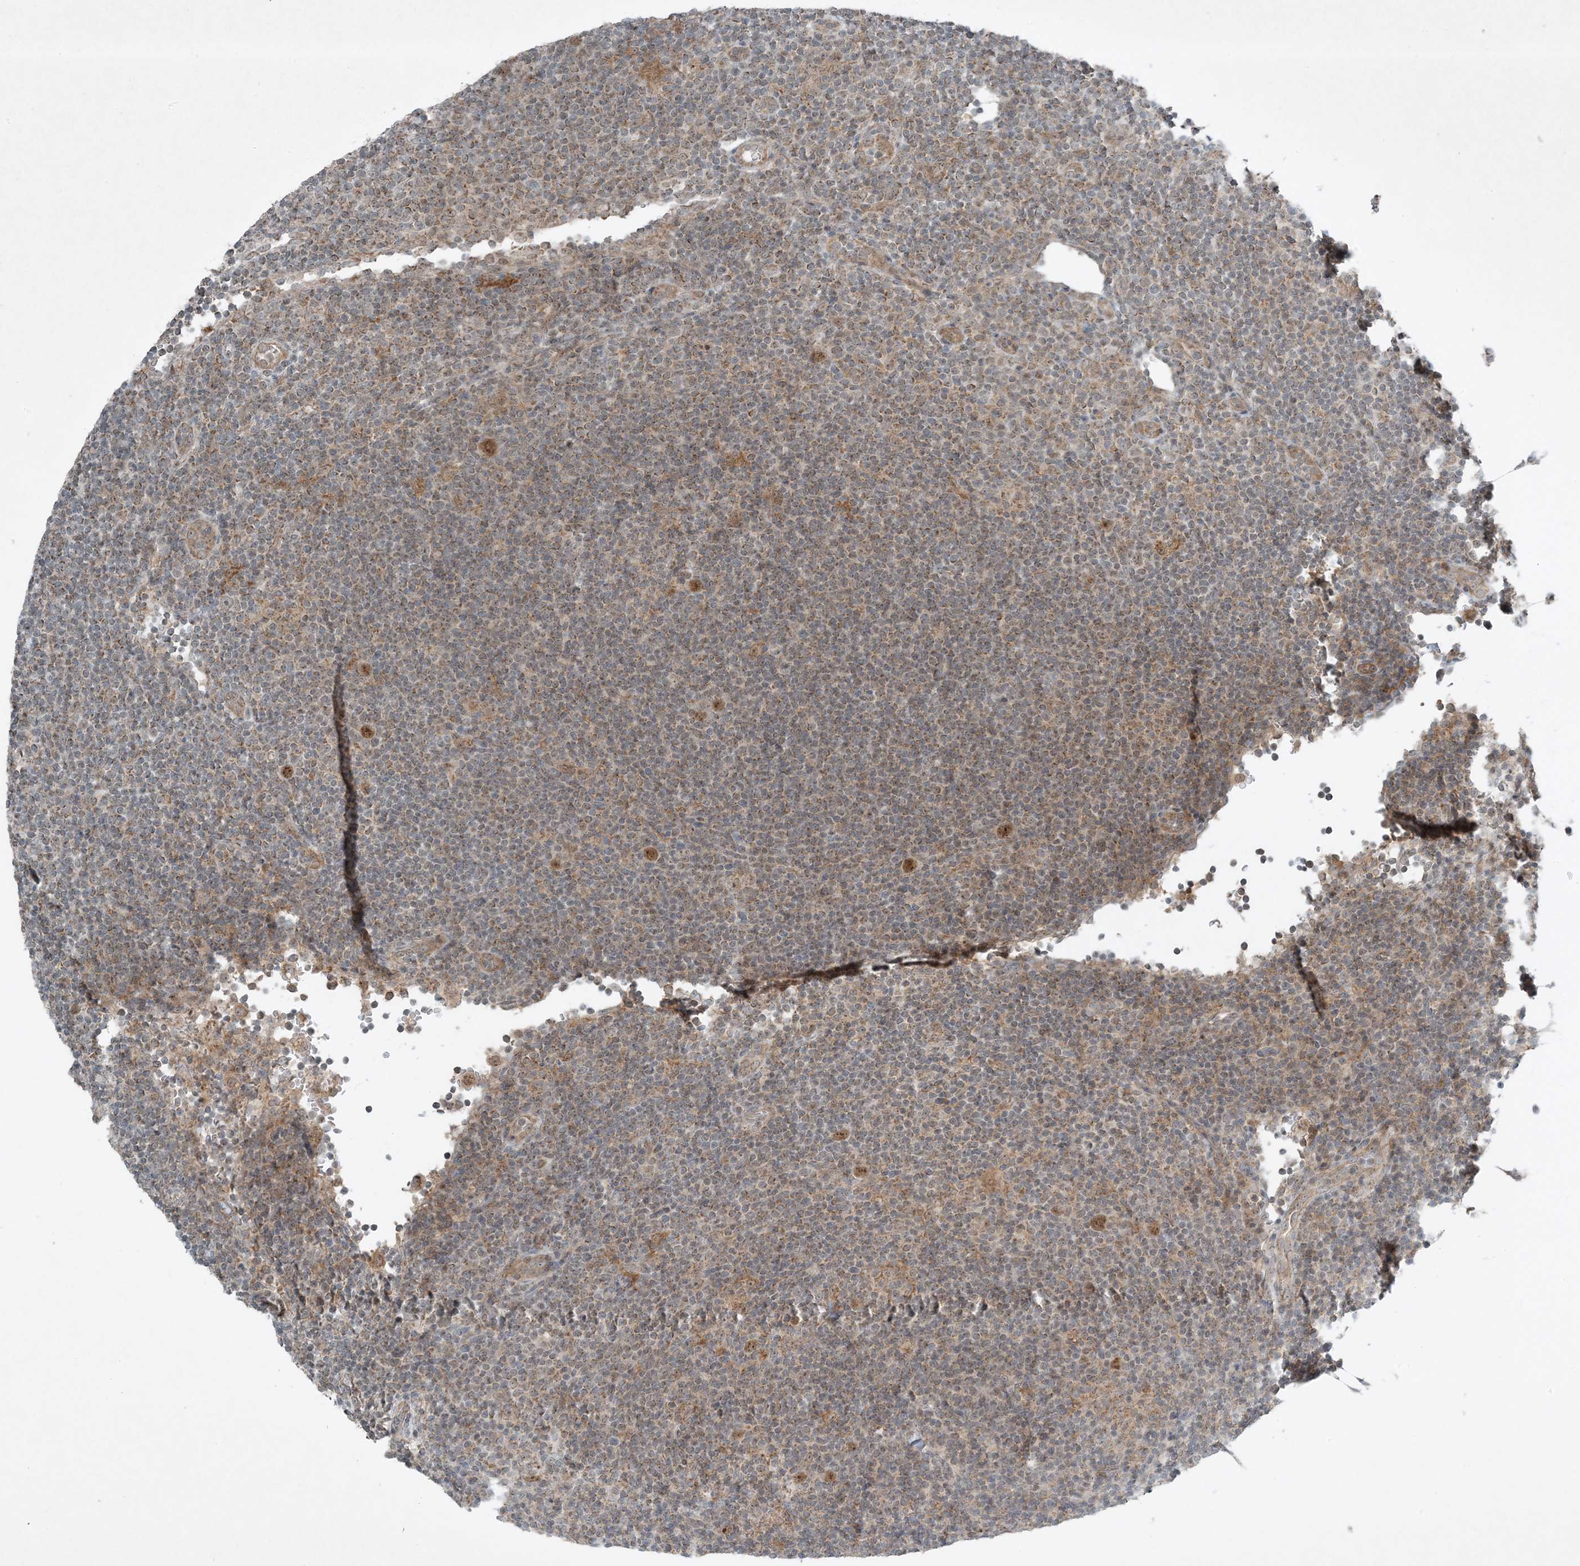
{"staining": {"intensity": "moderate", "quantity": ">75%", "location": "nuclear"}, "tissue": "lymphoma", "cell_type": "Tumor cells", "image_type": "cancer", "snomed": [{"axis": "morphology", "description": "Hodgkin's disease, NOS"}, {"axis": "topography", "description": "Lymph node"}], "caption": "Lymphoma was stained to show a protein in brown. There is medium levels of moderate nuclear expression in about >75% of tumor cells. The staining was performed using DAB (3,3'-diaminobenzidine) to visualize the protein expression in brown, while the nuclei were stained in blue with hematoxylin (Magnification: 20x).", "gene": "MITD1", "patient": {"sex": "female", "age": 57}}